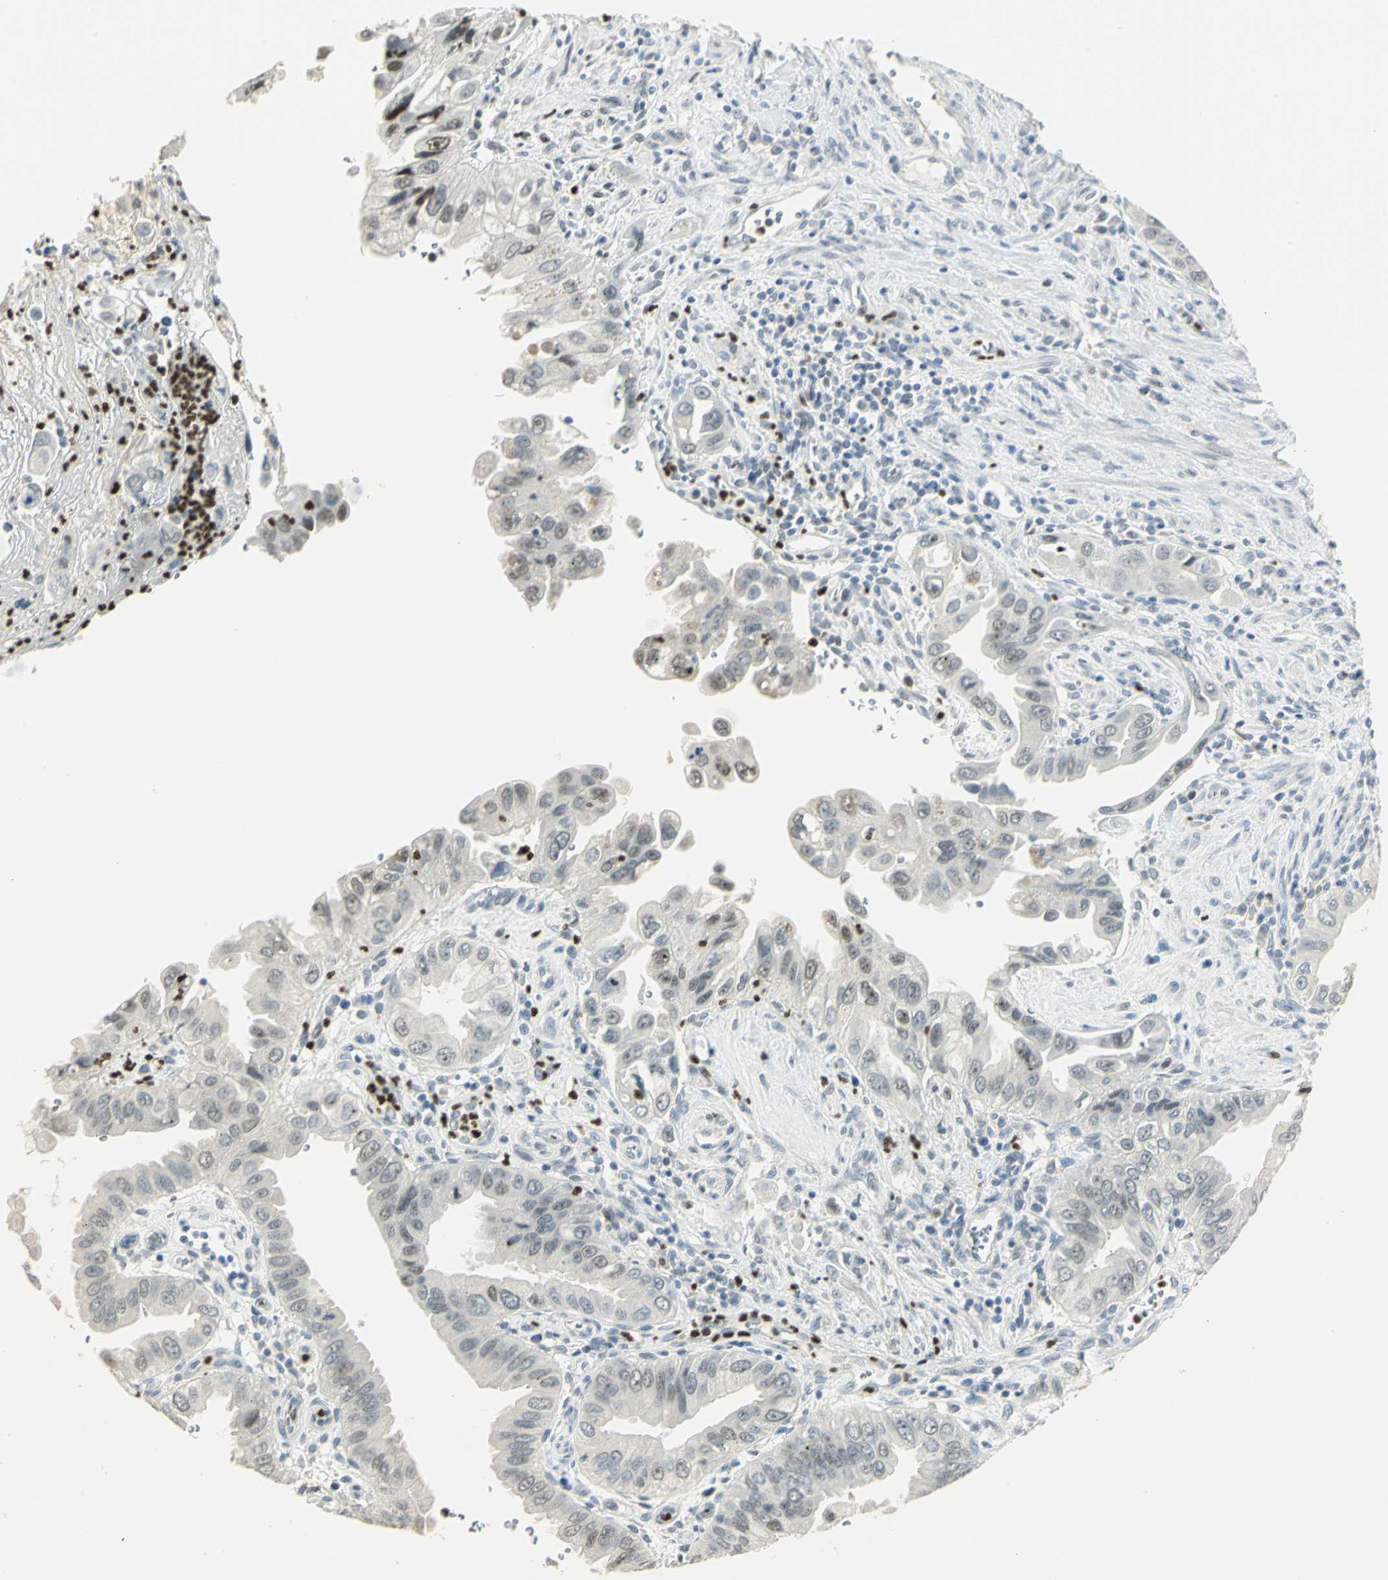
{"staining": {"intensity": "negative", "quantity": "none", "location": "none"}, "tissue": "pancreatic cancer", "cell_type": "Tumor cells", "image_type": "cancer", "snomed": [{"axis": "morphology", "description": "Normal tissue, NOS"}, {"axis": "topography", "description": "Lymph node"}], "caption": "Pancreatic cancer was stained to show a protein in brown. There is no significant positivity in tumor cells.", "gene": "BCL6", "patient": {"sex": "male", "age": 50}}